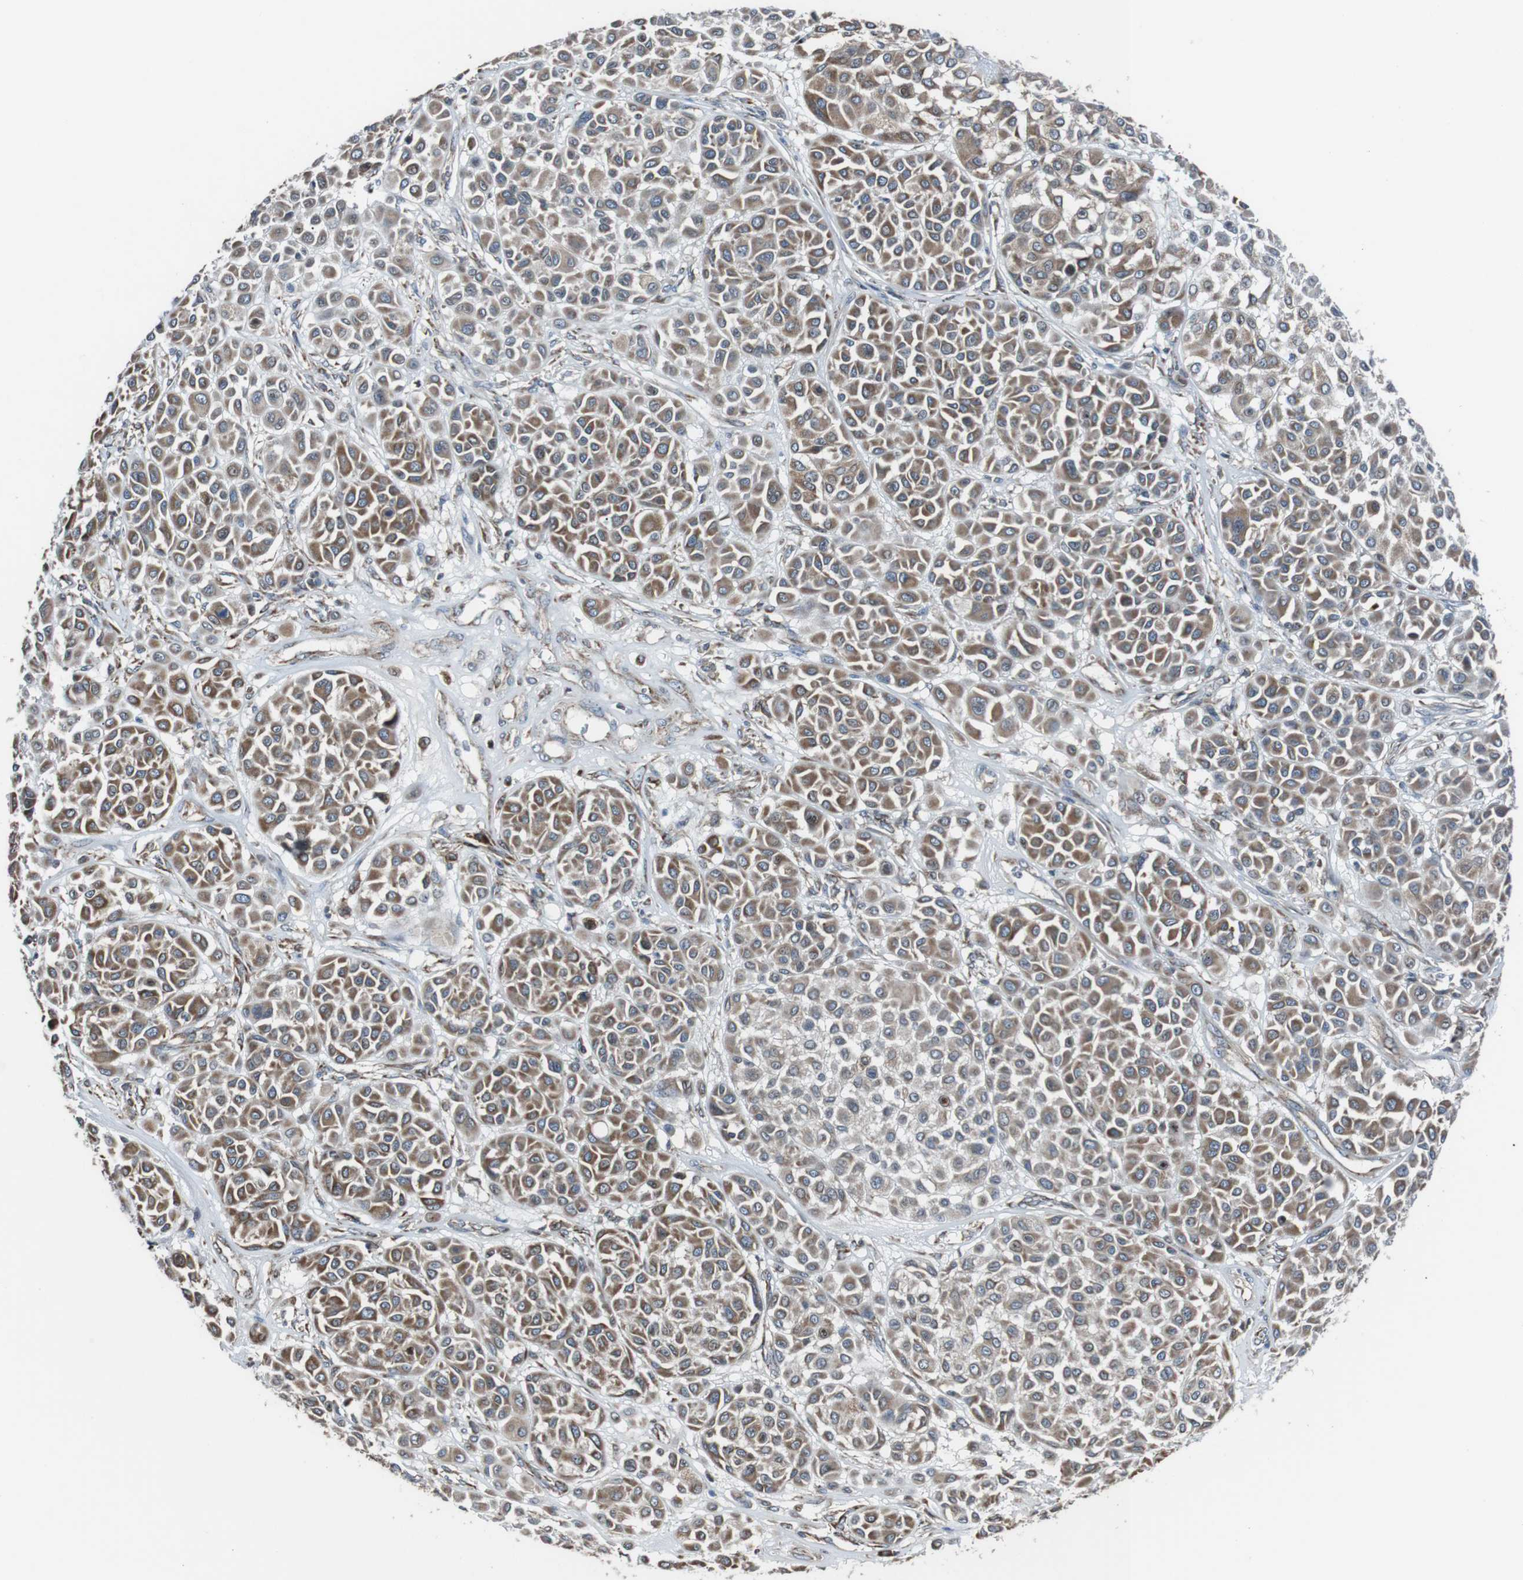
{"staining": {"intensity": "moderate", "quantity": ">75%", "location": "cytoplasmic/membranous"}, "tissue": "melanoma", "cell_type": "Tumor cells", "image_type": "cancer", "snomed": [{"axis": "morphology", "description": "Malignant melanoma, Metastatic site"}, {"axis": "topography", "description": "Soft tissue"}], "caption": "Immunohistochemical staining of human melanoma demonstrates moderate cytoplasmic/membranous protein staining in approximately >75% of tumor cells.", "gene": "CISD2", "patient": {"sex": "male", "age": 41}}